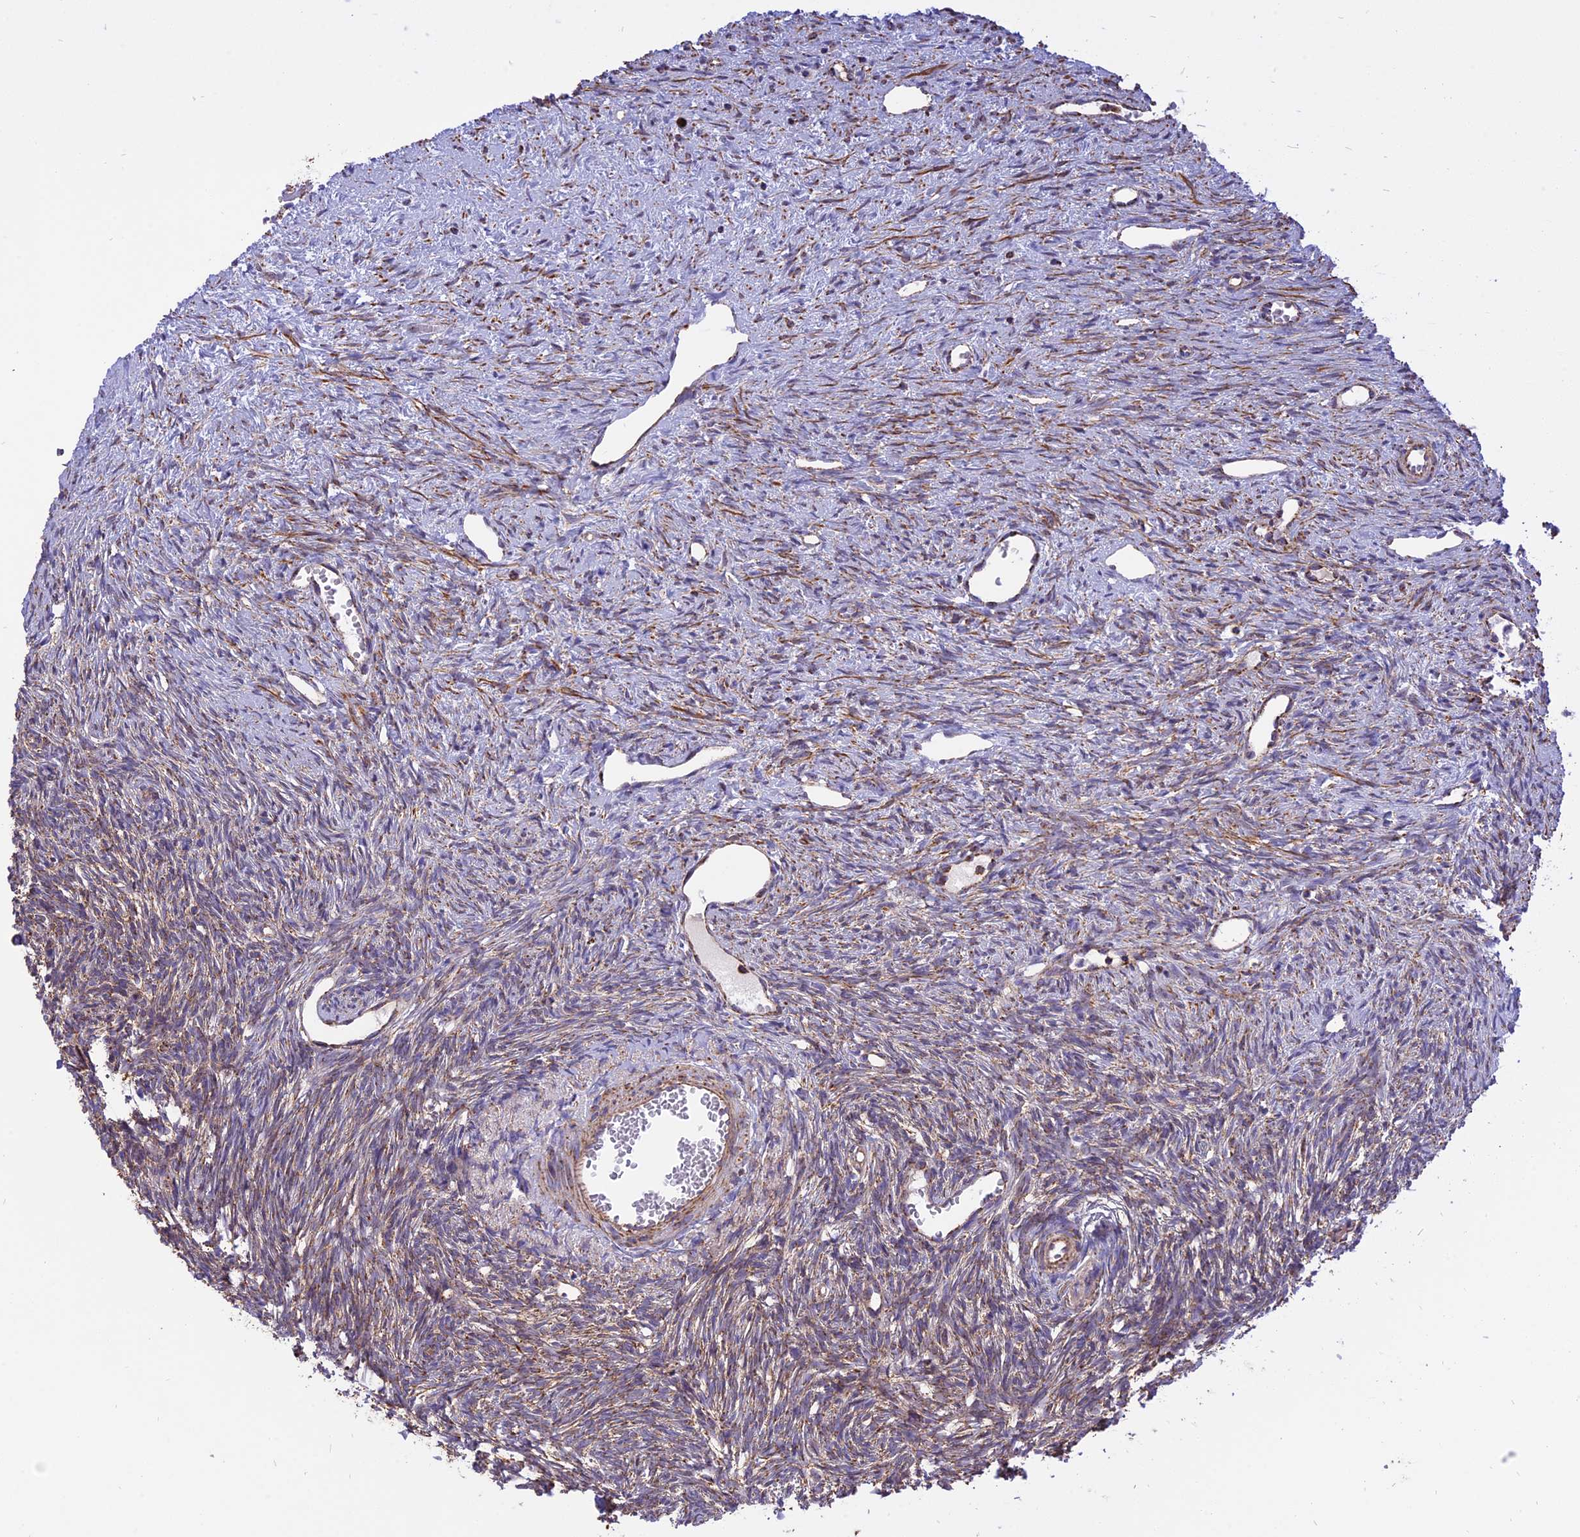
{"staining": {"intensity": "strong", "quantity": ">75%", "location": "cytoplasmic/membranous"}, "tissue": "ovary", "cell_type": "Follicle cells", "image_type": "normal", "snomed": [{"axis": "morphology", "description": "Normal tissue, NOS"}, {"axis": "topography", "description": "Ovary"}], "caption": "High-magnification brightfield microscopy of normal ovary stained with DAB (brown) and counterstained with hematoxylin (blue). follicle cells exhibit strong cytoplasmic/membranous positivity is present in about>75% of cells. (brown staining indicates protein expression, while blue staining denotes nuclei).", "gene": "TTC4", "patient": {"sex": "female", "age": 51}}